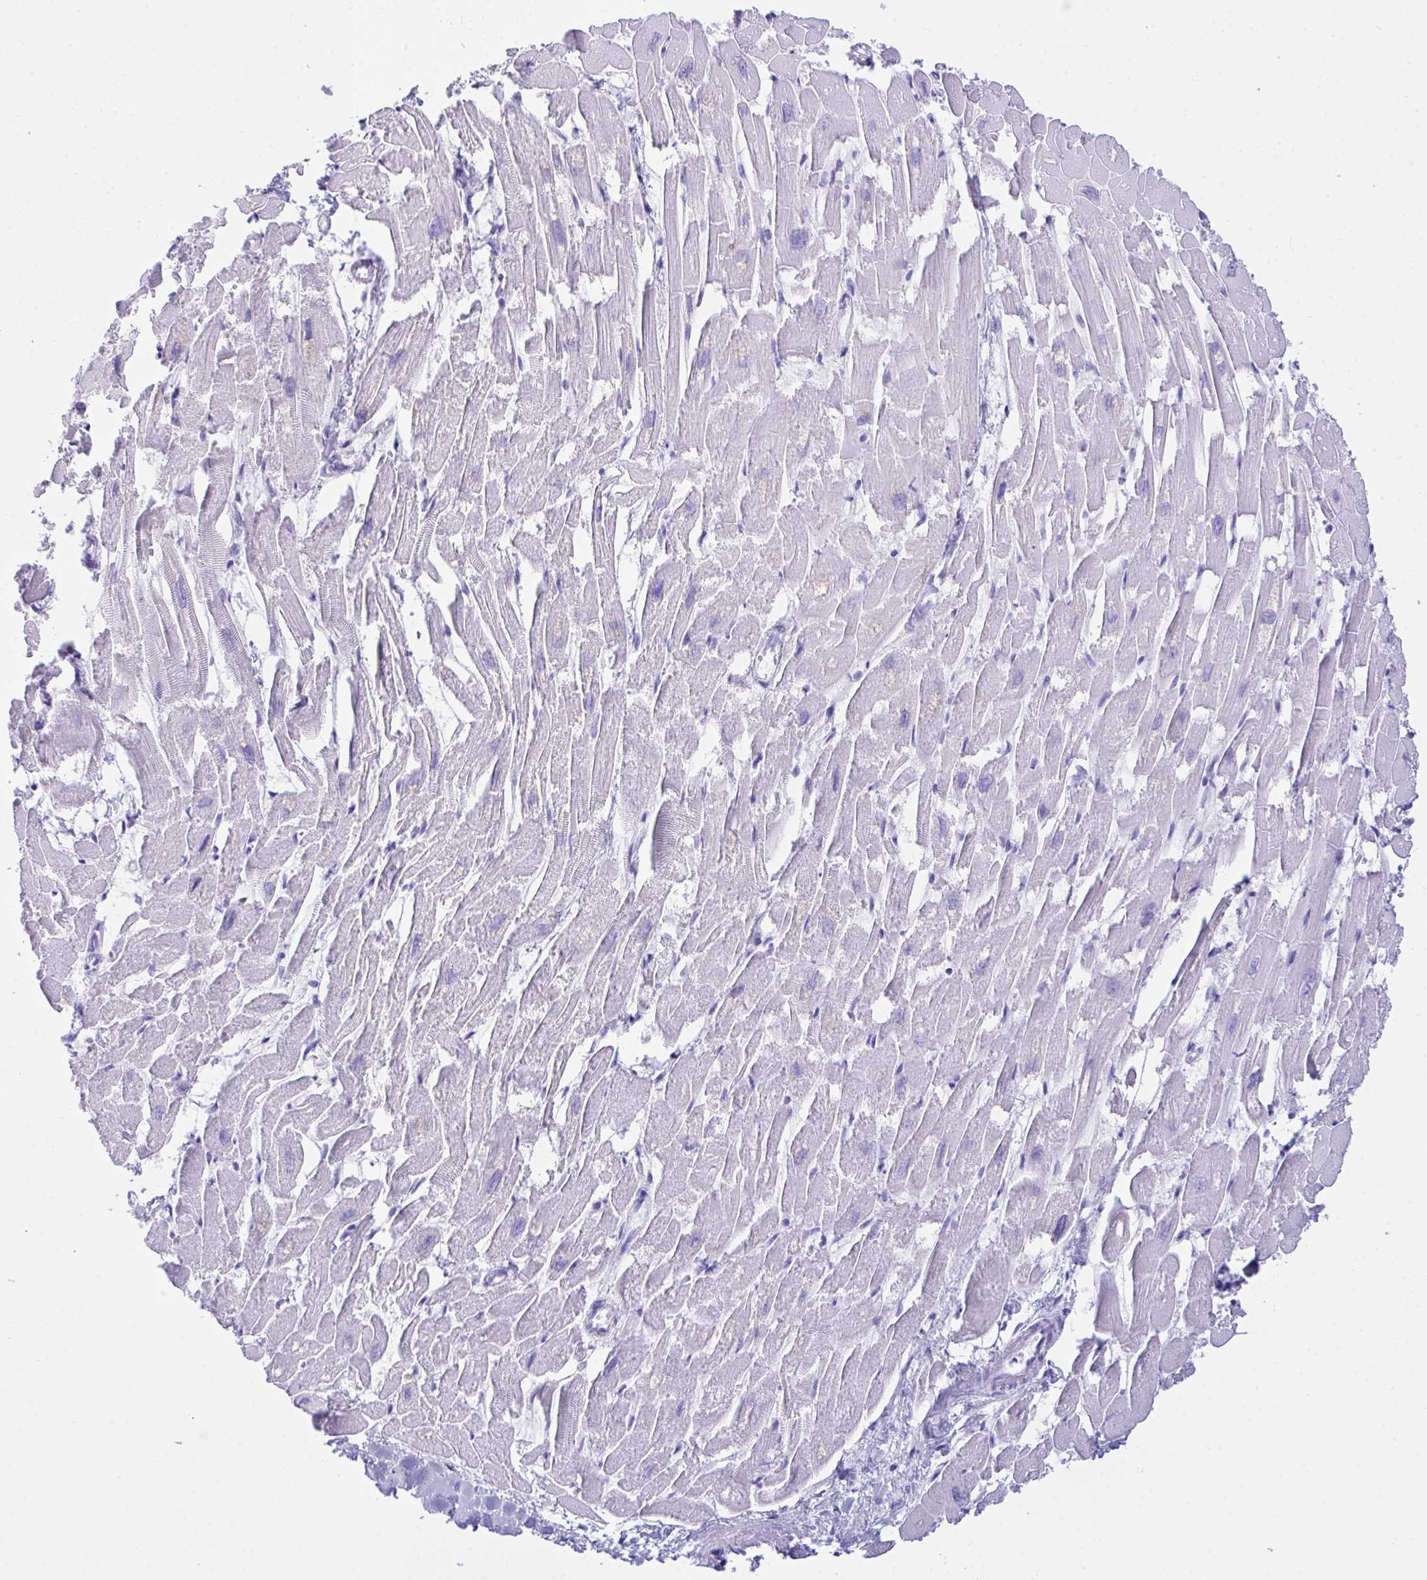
{"staining": {"intensity": "negative", "quantity": "none", "location": "none"}, "tissue": "heart muscle", "cell_type": "Cardiomyocytes", "image_type": "normal", "snomed": [{"axis": "morphology", "description": "Normal tissue, NOS"}, {"axis": "topography", "description": "Heart"}], "caption": "High magnification brightfield microscopy of unremarkable heart muscle stained with DAB (brown) and counterstained with hematoxylin (blue): cardiomyocytes show no significant expression. (DAB immunohistochemistry (IHC) visualized using brightfield microscopy, high magnification).", "gene": "BEST4", "patient": {"sex": "male", "age": 54}}